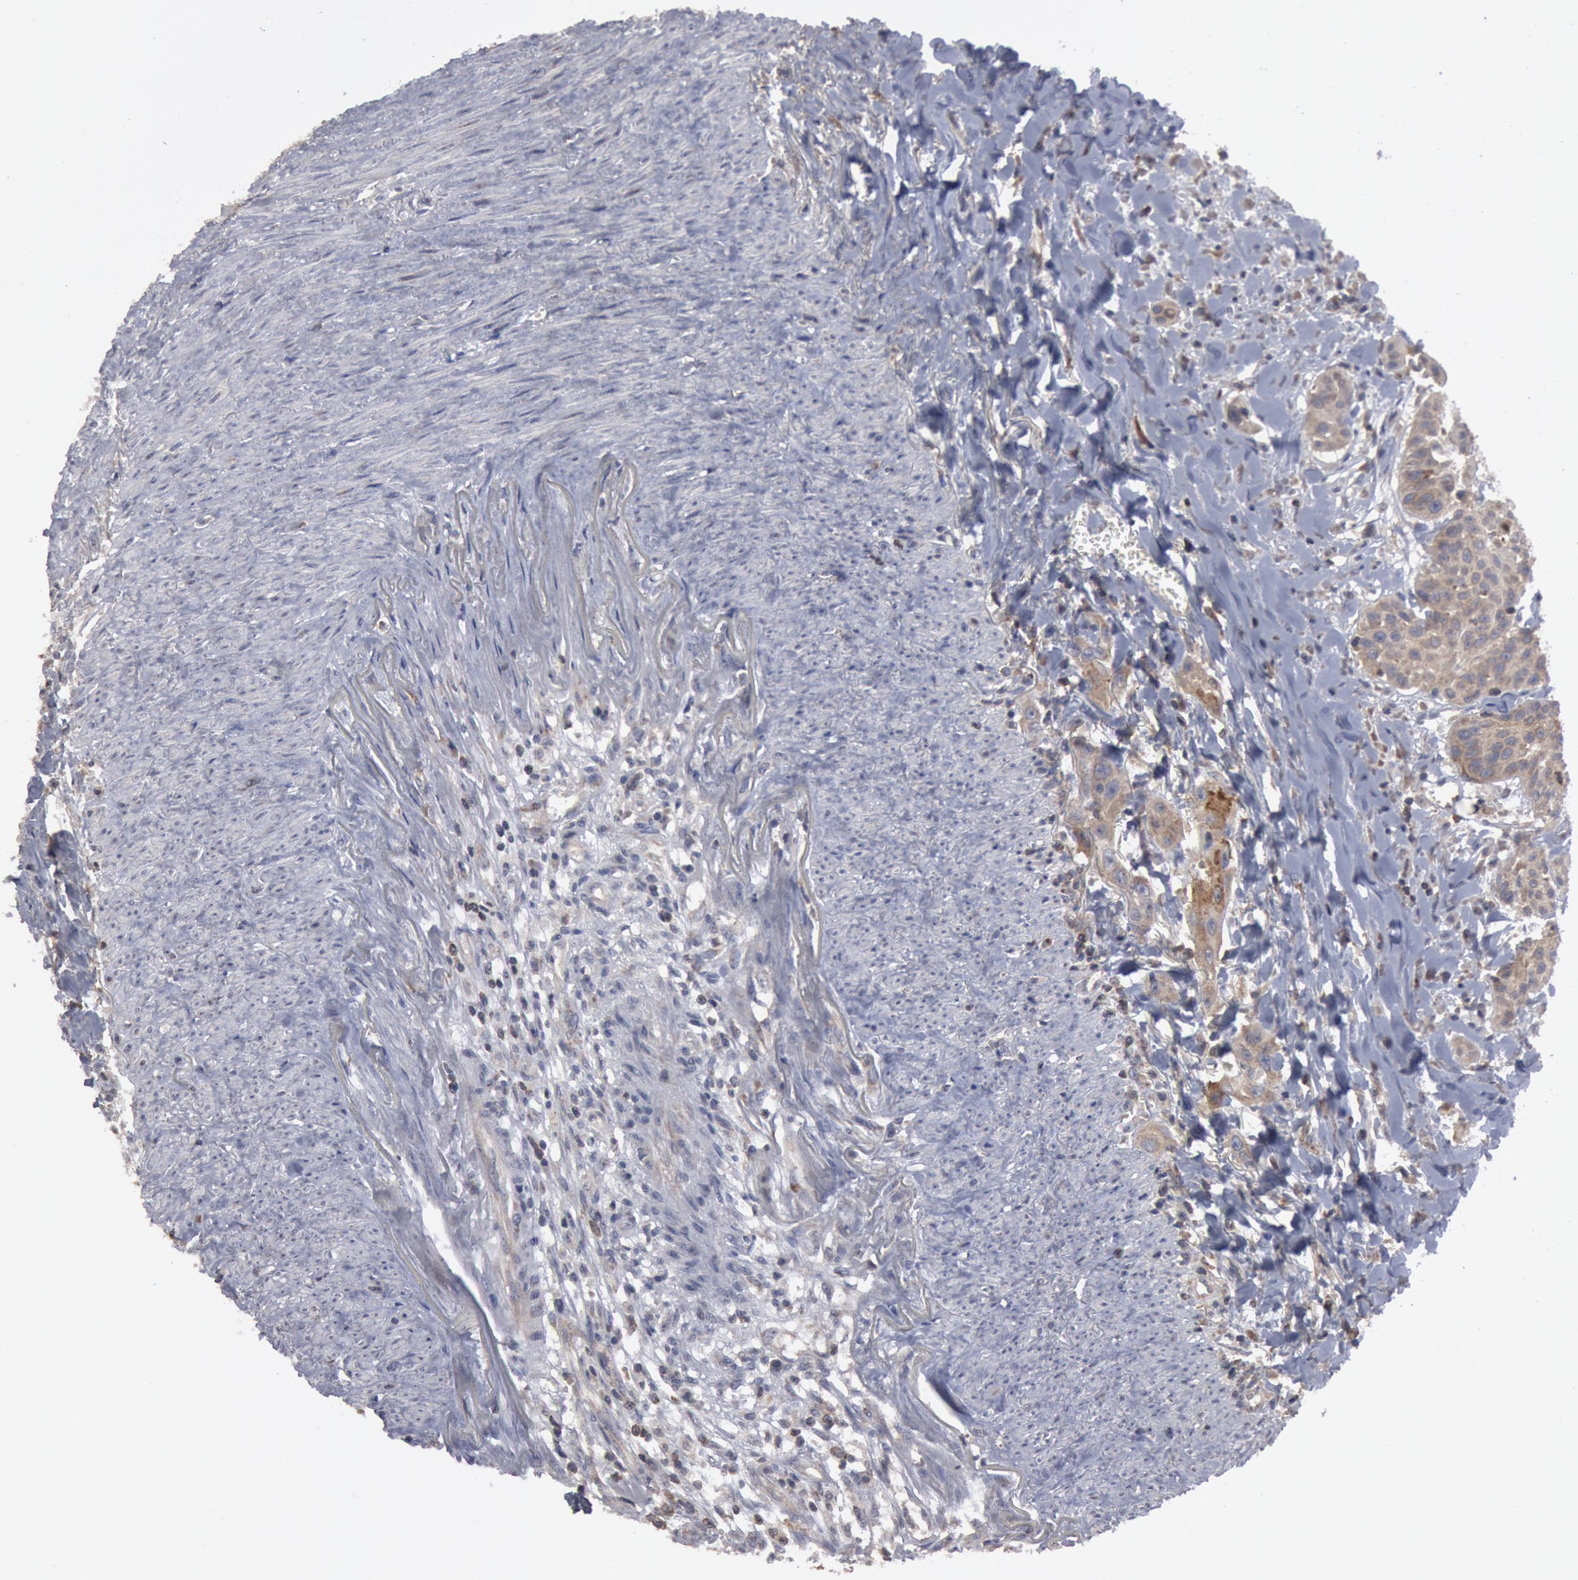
{"staining": {"intensity": "weak", "quantity": ">75%", "location": "cytoplasmic/membranous"}, "tissue": "head and neck cancer", "cell_type": "Tumor cells", "image_type": "cancer", "snomed": [{"axis": "morphology", "description": "Squamous cell carcinoma, NOS"}, {"axis": "morphology", "description": "Squamous cell carcinoma, metastatic, NOS"}, {"axis": "topography", "description": "Lymph node"}, {"axis": "topography", "description": "Salivary gland"}, {"axis": "topography", "description": "Head-Neck"}], "caption": "Immunohistochemistry (DAB (3,3'-diaminobenzidine)) staining of metastatic squamous cell carcinoma (head and neck) reveals weak cytoplasmic/membranous protein staining in about >75% of tumor cells.", "gene": "OSBPL8", "patient": {"sex": "female", "age": 74}}